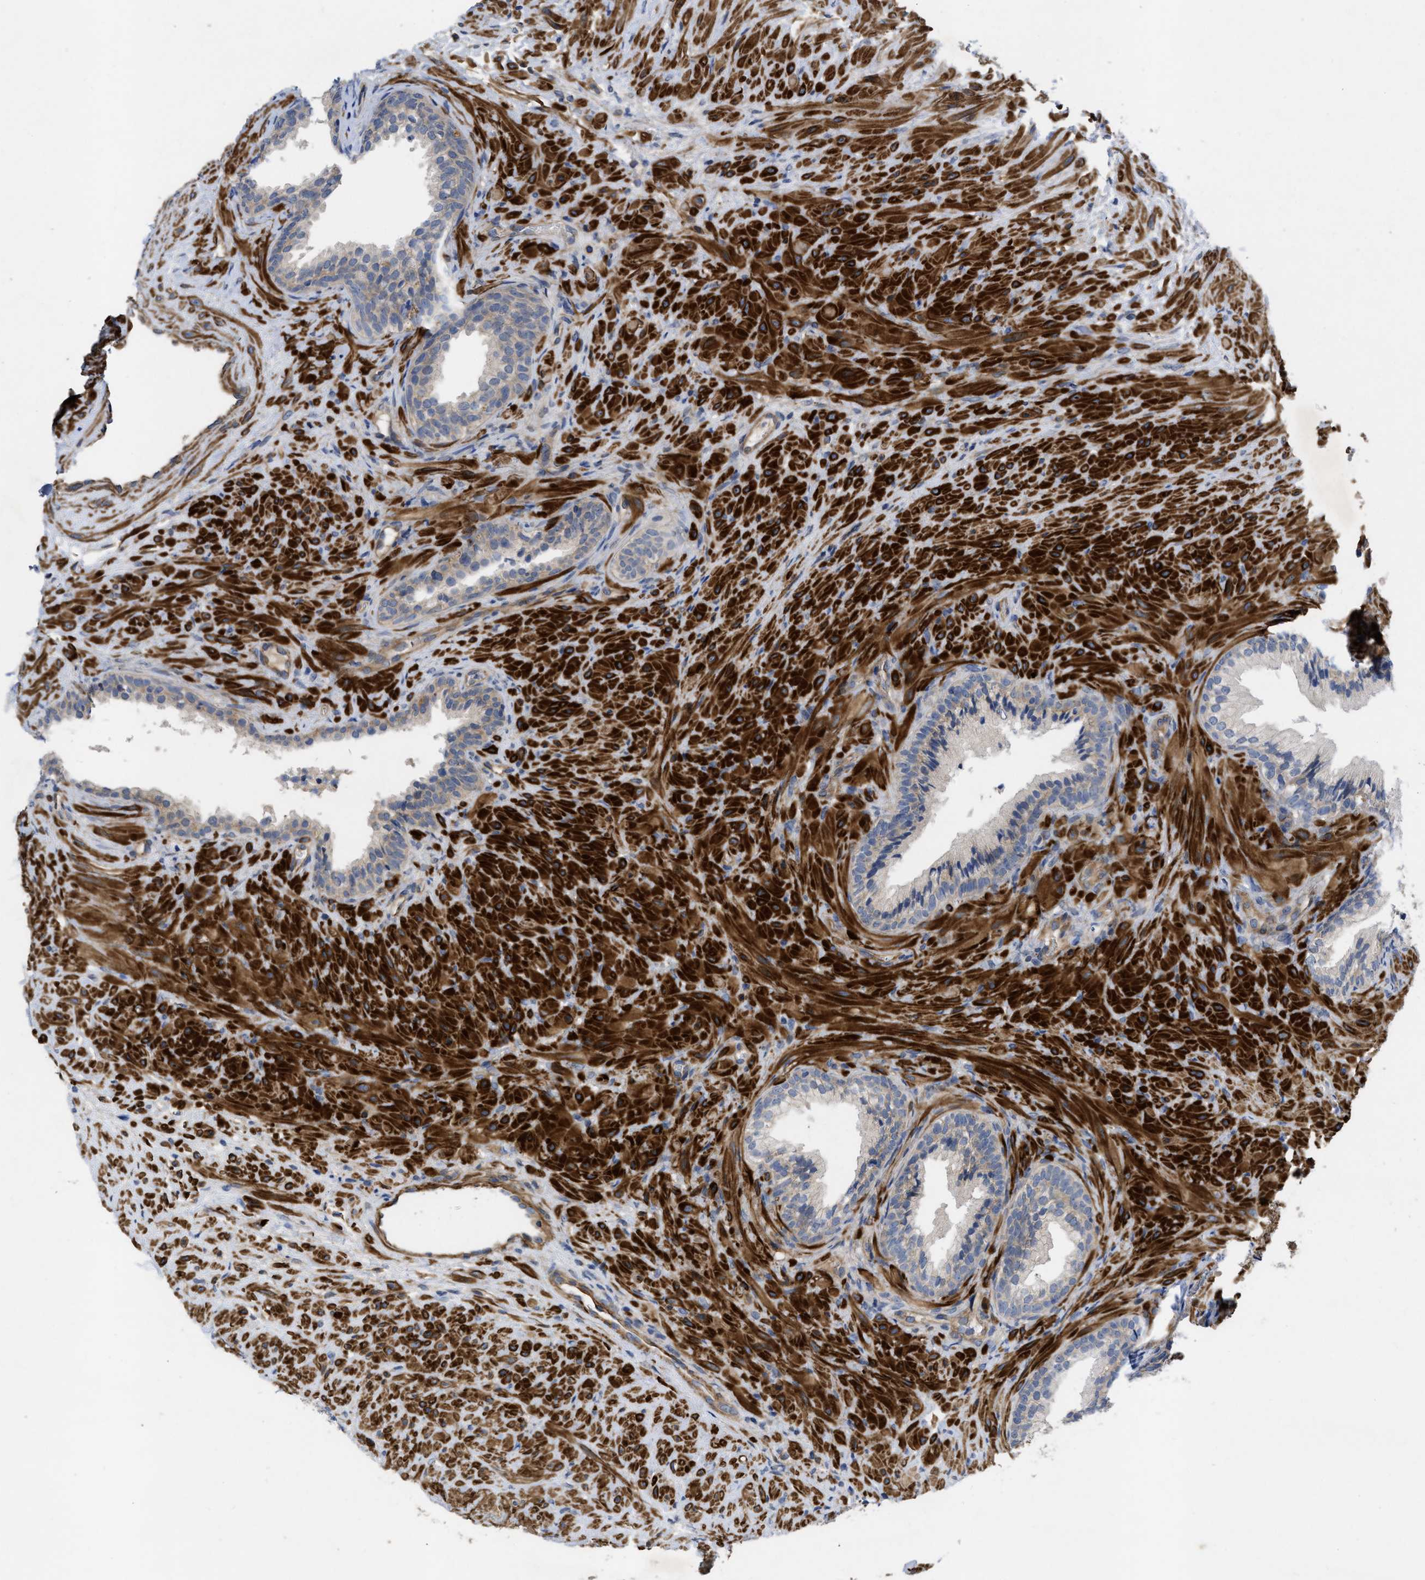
{"staining": {"intensity": "weak", "quantity": "<25%", "location": "cytoplasmic/membranous"}, "tissue": "prostate", "cell_type": "Glandular cells", "image_type": "normal", "snomed": [{"axis": "morphology", "description": "Normal tissue, NOS"}, {"axis": "topography", "description": "Prostate"}], "caption": "Image shows no significant protein expression in glandular cells of normal prostate. (DAB IHC with hematoxylin counter stain).", "gene": "ARHGEF26", "patient": {"sex": "male", "age": 76}}